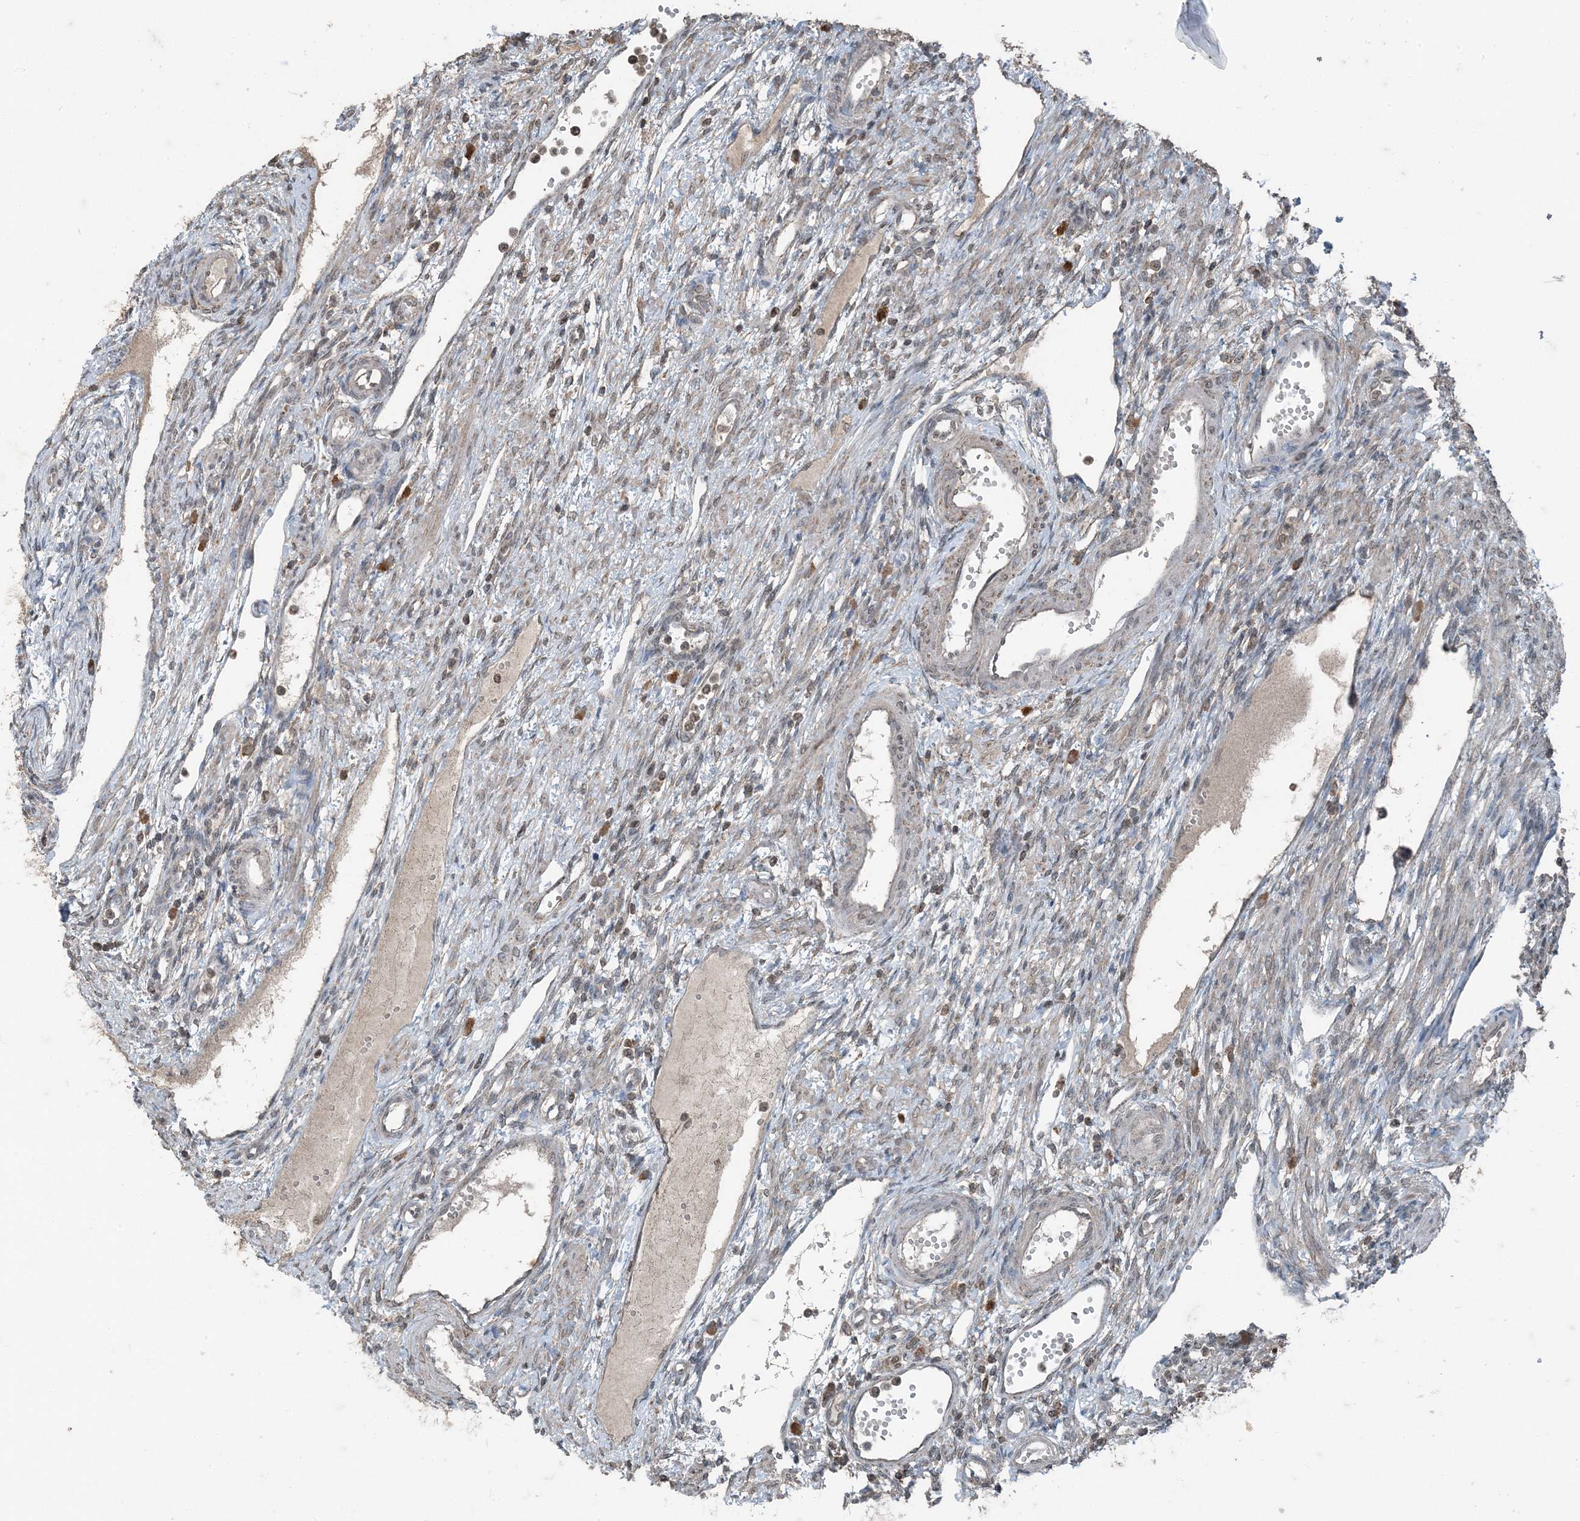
{"staining": {"intensity": "negative", "quantity": "none", "location": "none"}, "tissue": "ovary", "cell_type": "Follicle cells", "image_type": "normal", "snomed": [{"axis": "morphology", "description": "Normal tissue, NOS"}, {"axis": "morphology", "description": "Cyst, NOS"}, {"axis": "topography", "description": "Ovary"}], "caption": "Human ovary stained for a protein using immunohistochemistry (IHC) reveals no staining in follicle cells.", "gene": "GNL1", "patient": {"sex": "female", "age": 33}}